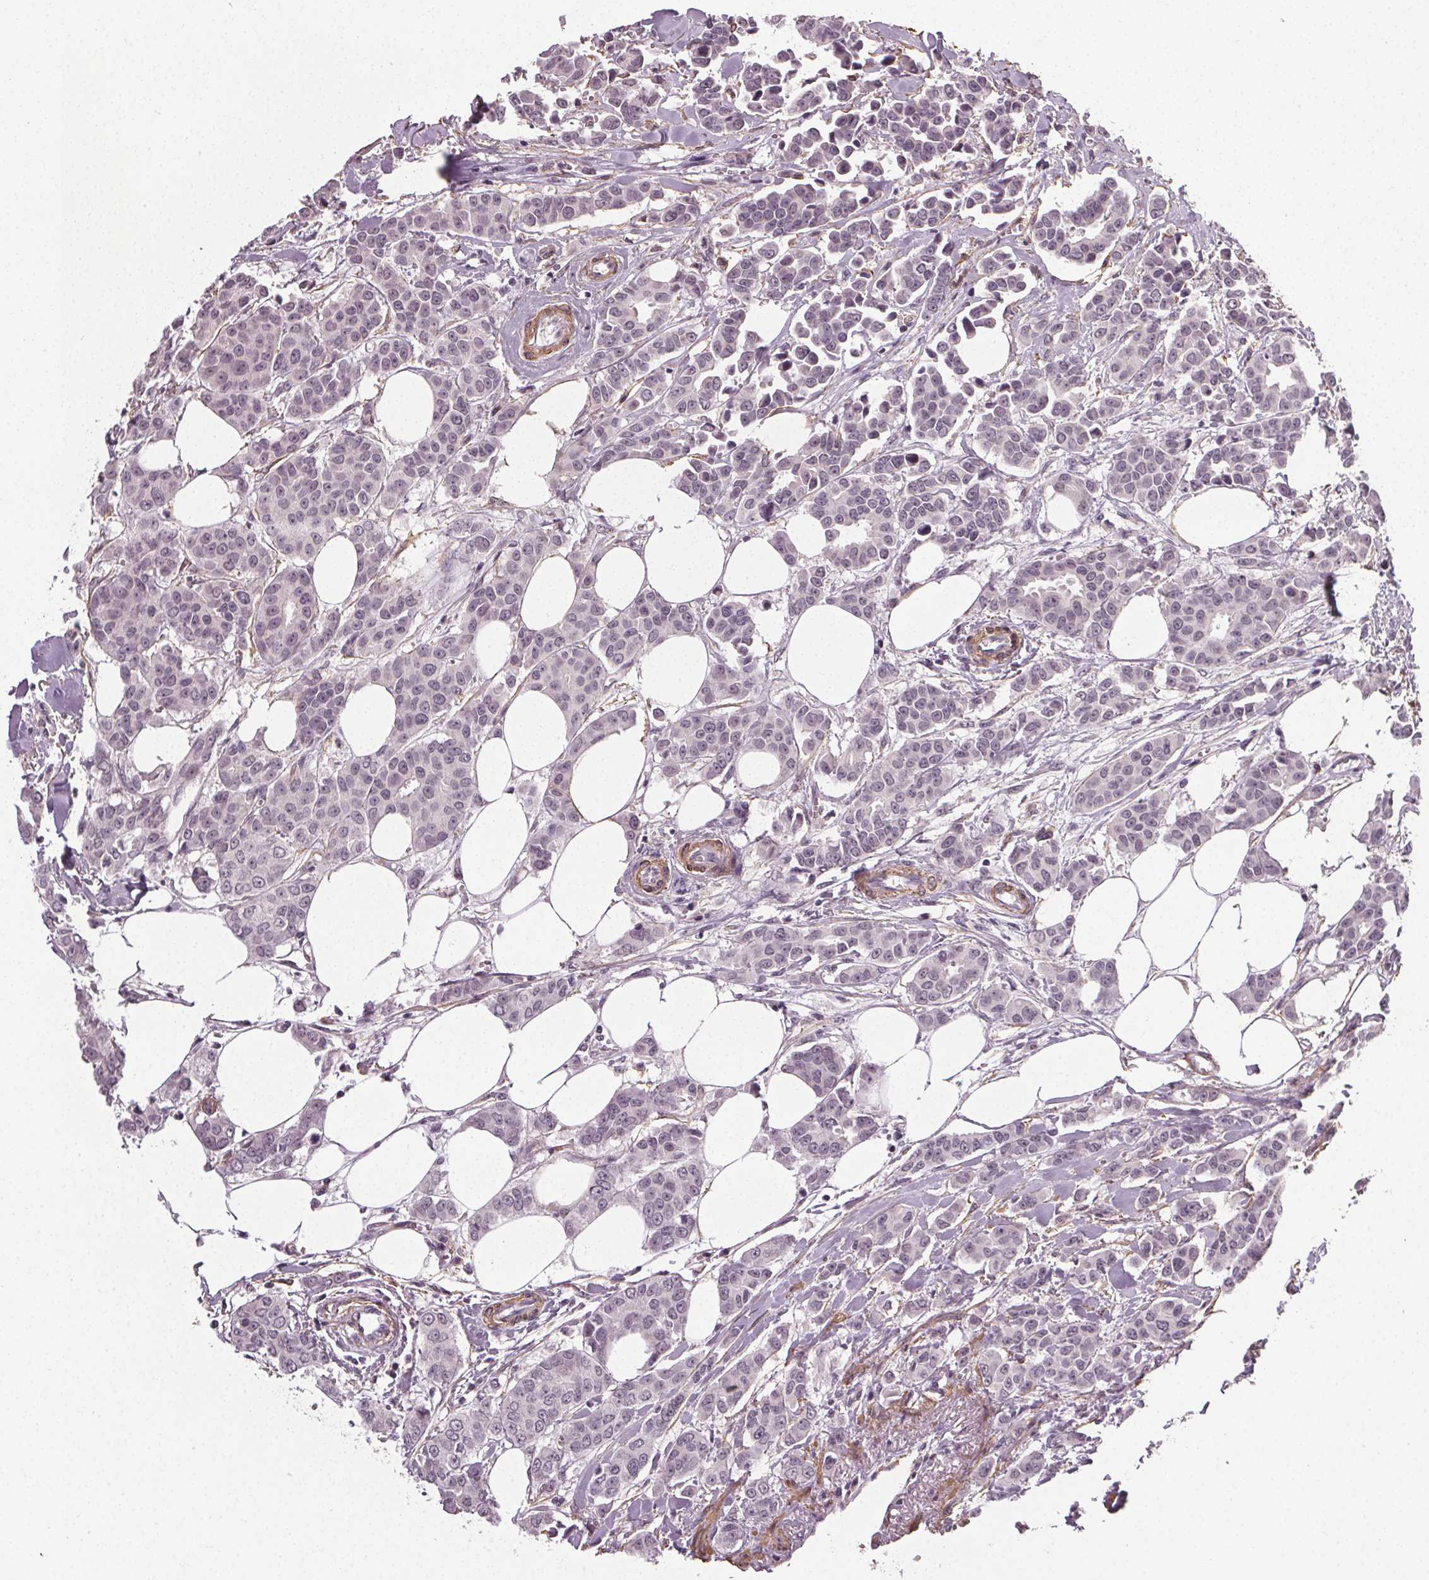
{"staining": {"intensity": "negative", "quantity": "none", "location": "none"}, "tissue": "breast cancer", "cell_type": "Tumor cells", "image_type": "cancer", "snomed": [{"axis": "morphology", "description": "Duct carcinoma"}, {"axis": "topography", "description": "Breast"}], "caption": "Tumor cells are negative for brown protein staining in invasive ductal carcinoma (breast).", "gene": "PKP1", "patient": {"sex": "female", "age": 94}}